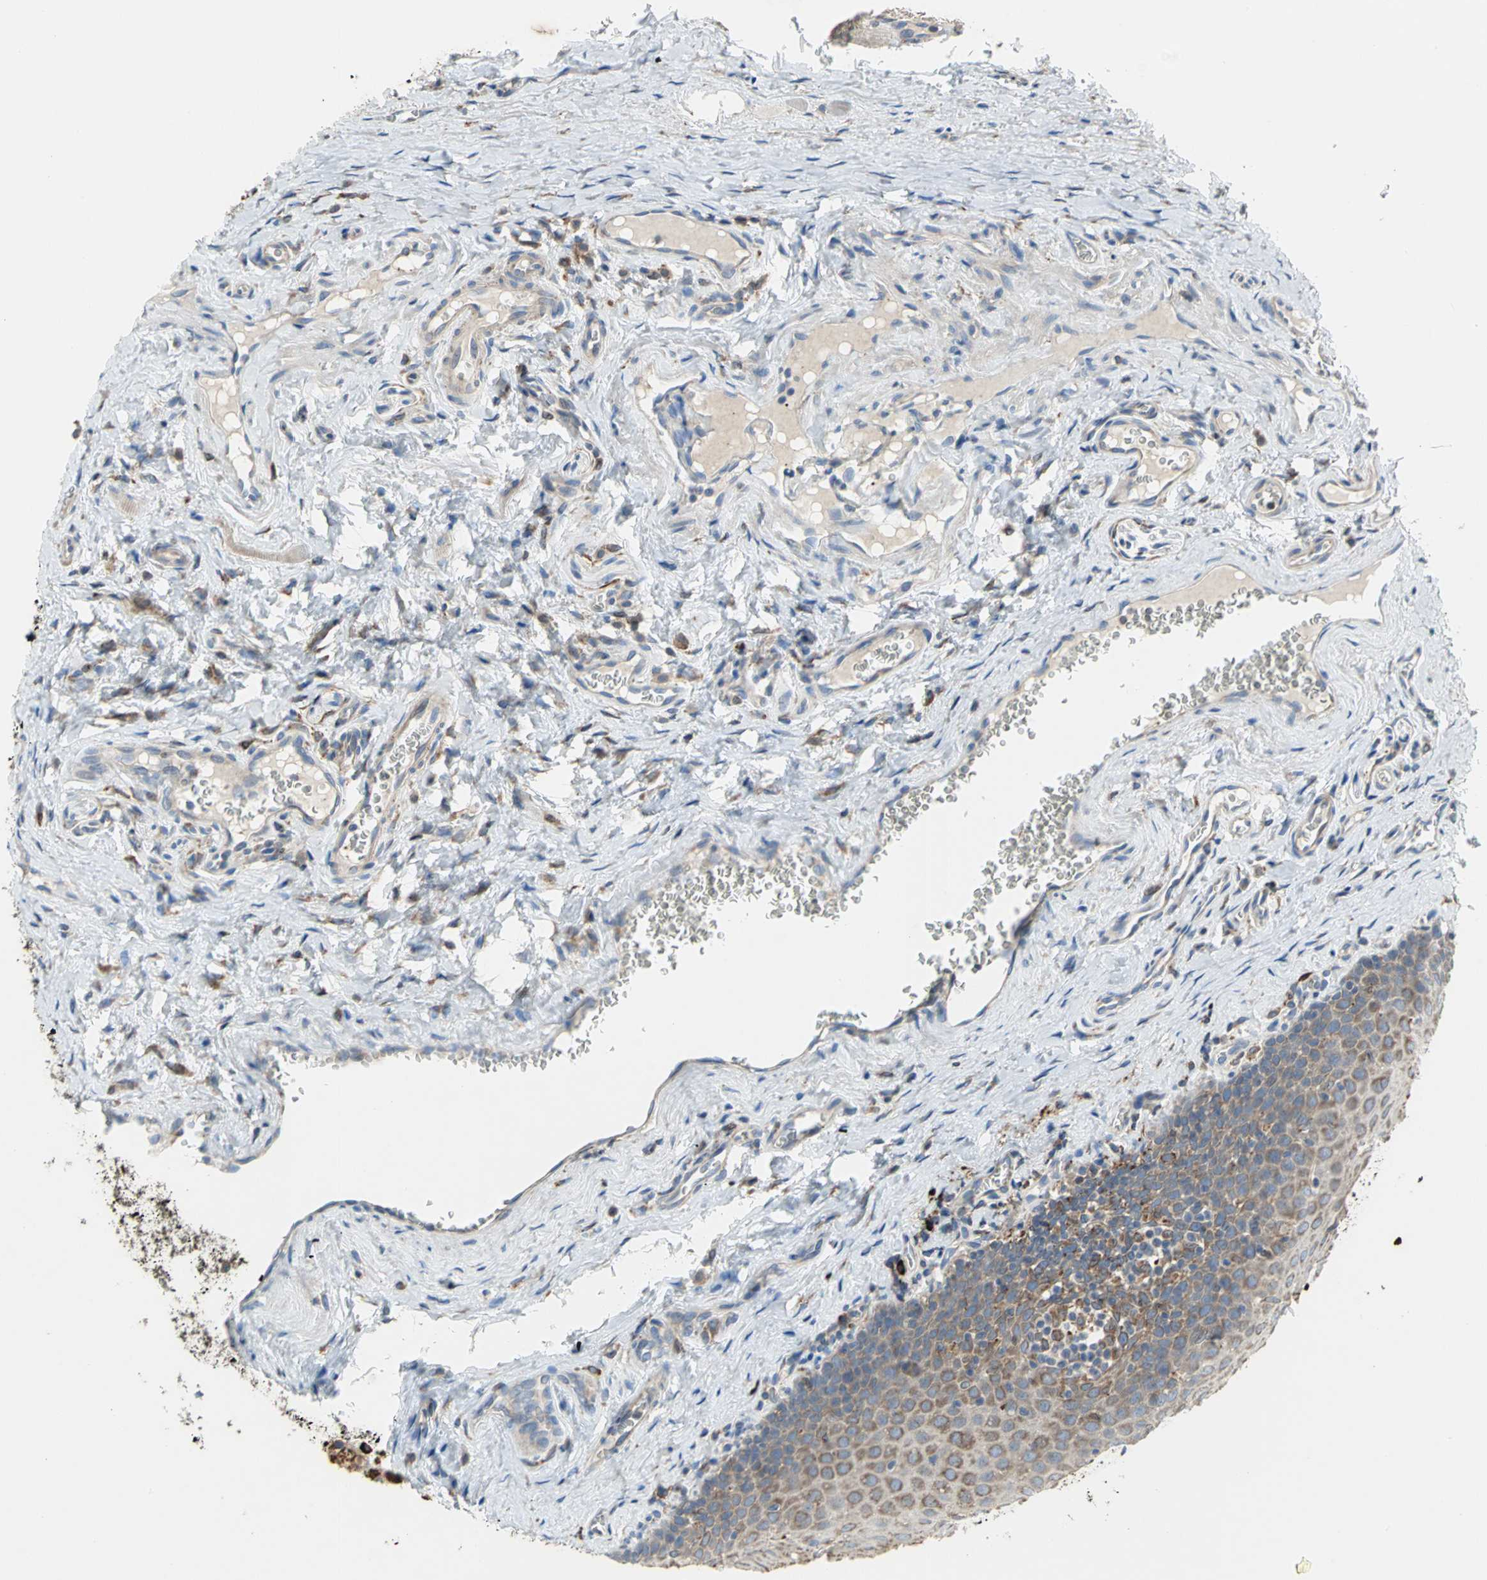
{"staining": {"intensity": "moderate", "quantity": ">75%", "location": "cytoplasmic/membranous"}, "tissue": "oral mucosa", "cell_type": "Squamous epithelial cells", "image_type": "normal", "snomed": [{"axis": "morphology", "description": "Normal tissue, NOS"}, {"axis": "topography", "description": "Oral tissue"}], "caption": "IHC (DAB (3,3'-diaminobenzidine)) staining of benign human oral mucosa reveals moderate cytoplasmic/membranous protein positivity in approximately >75% of squamous epithelial cells. The protein is shown in brown color, while the nuclei are stained blue.", "gene": "SDF2L1", "patient": {"sex": "male", "age": 20}}